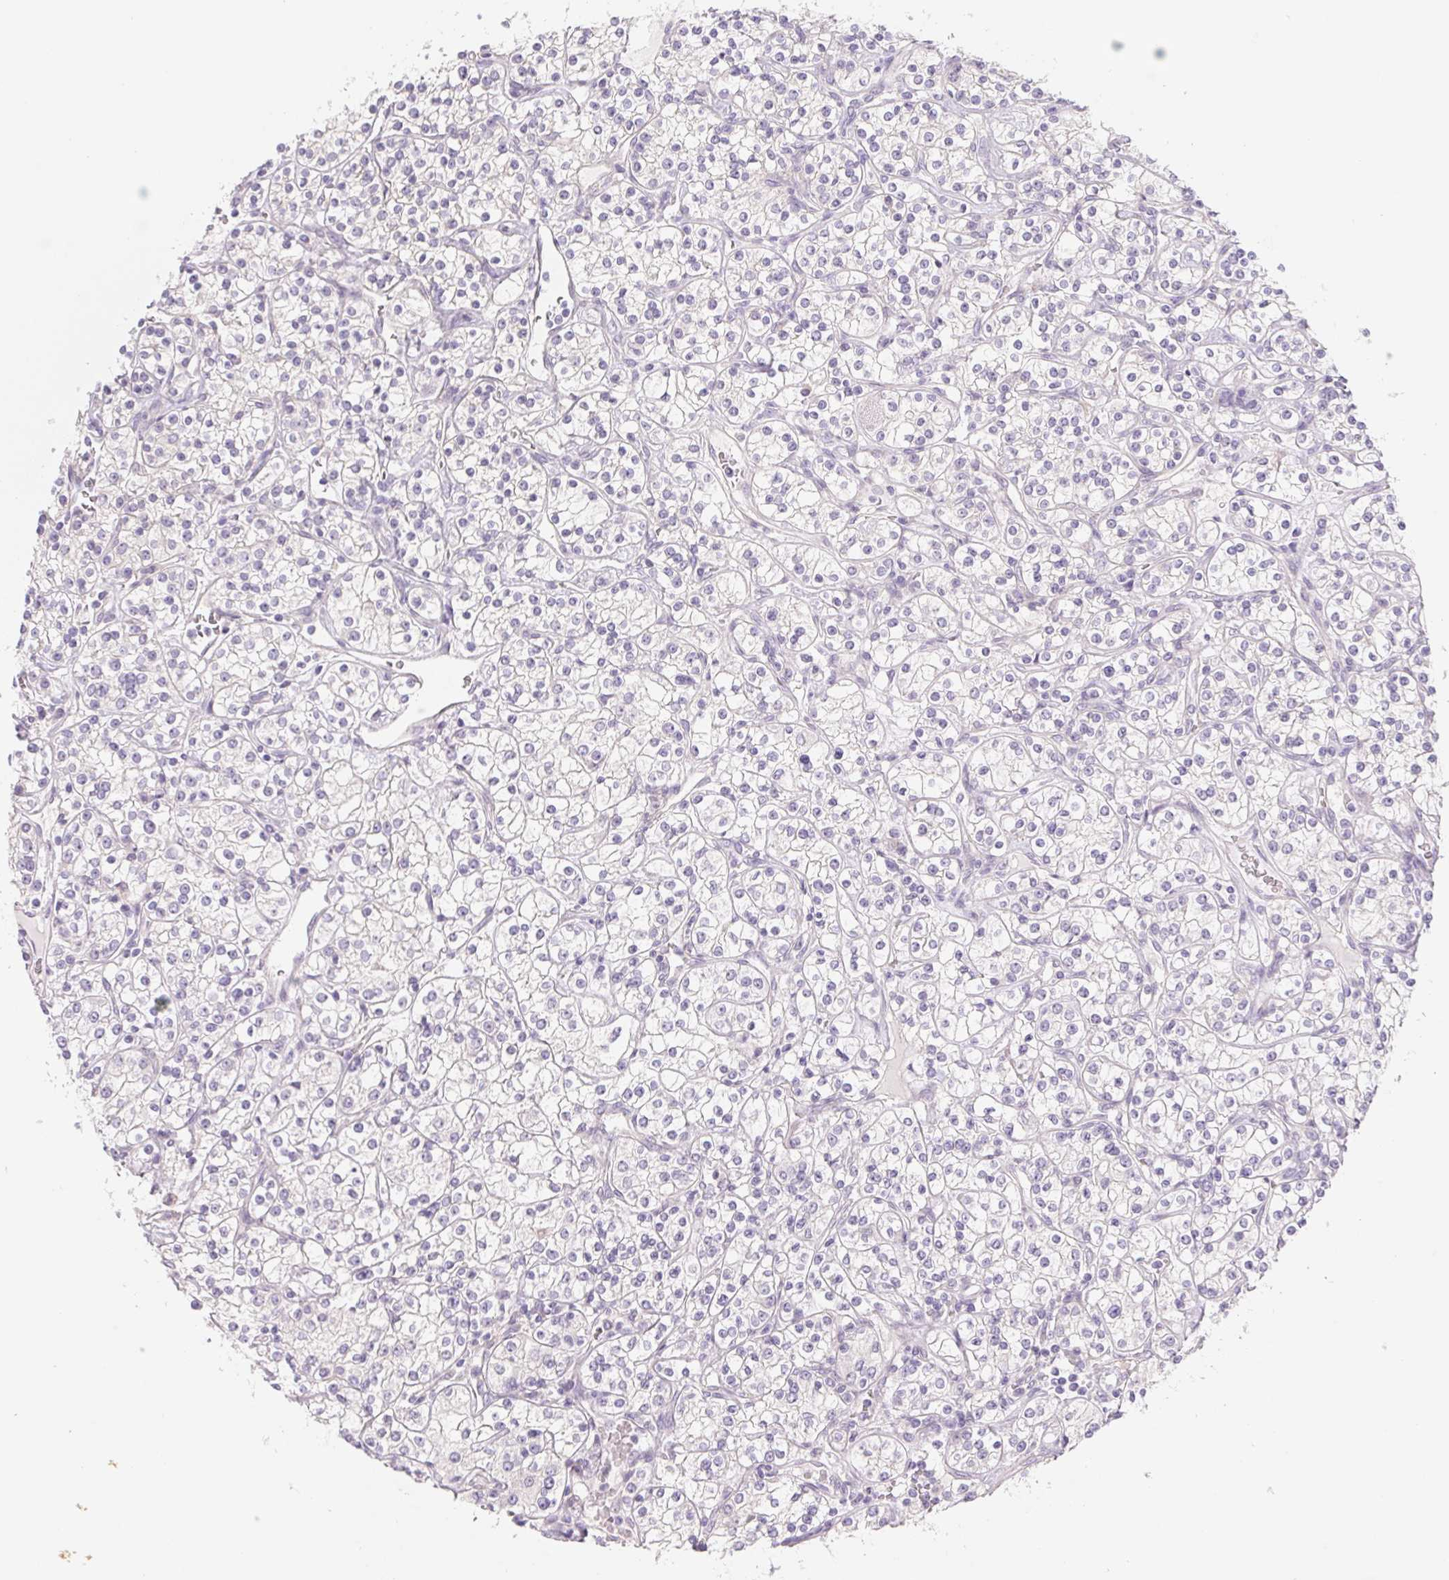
{"staining": {"intensity": "negative", "quantity": "none", "location": "none"}, "tissue": "renal cancer", "cell_type": "Tumor cells", "image_type": "cancer", "snomed": [{"axis": "morphology", "description": "Adenocarcinoma, NOS"}, {"axis": "topography", "description": "Kidney"}], "caption": "There is no significant positivity in tumor cells of renal adenocarcinoma. The staining was performed using DAB to visualize the protein expression in brown, while the nuclei were stained in blue with hematoxylin (Magnification: 20x).", "gene": "CTNND2", "patient": {"sex": "male", "age": 77}}